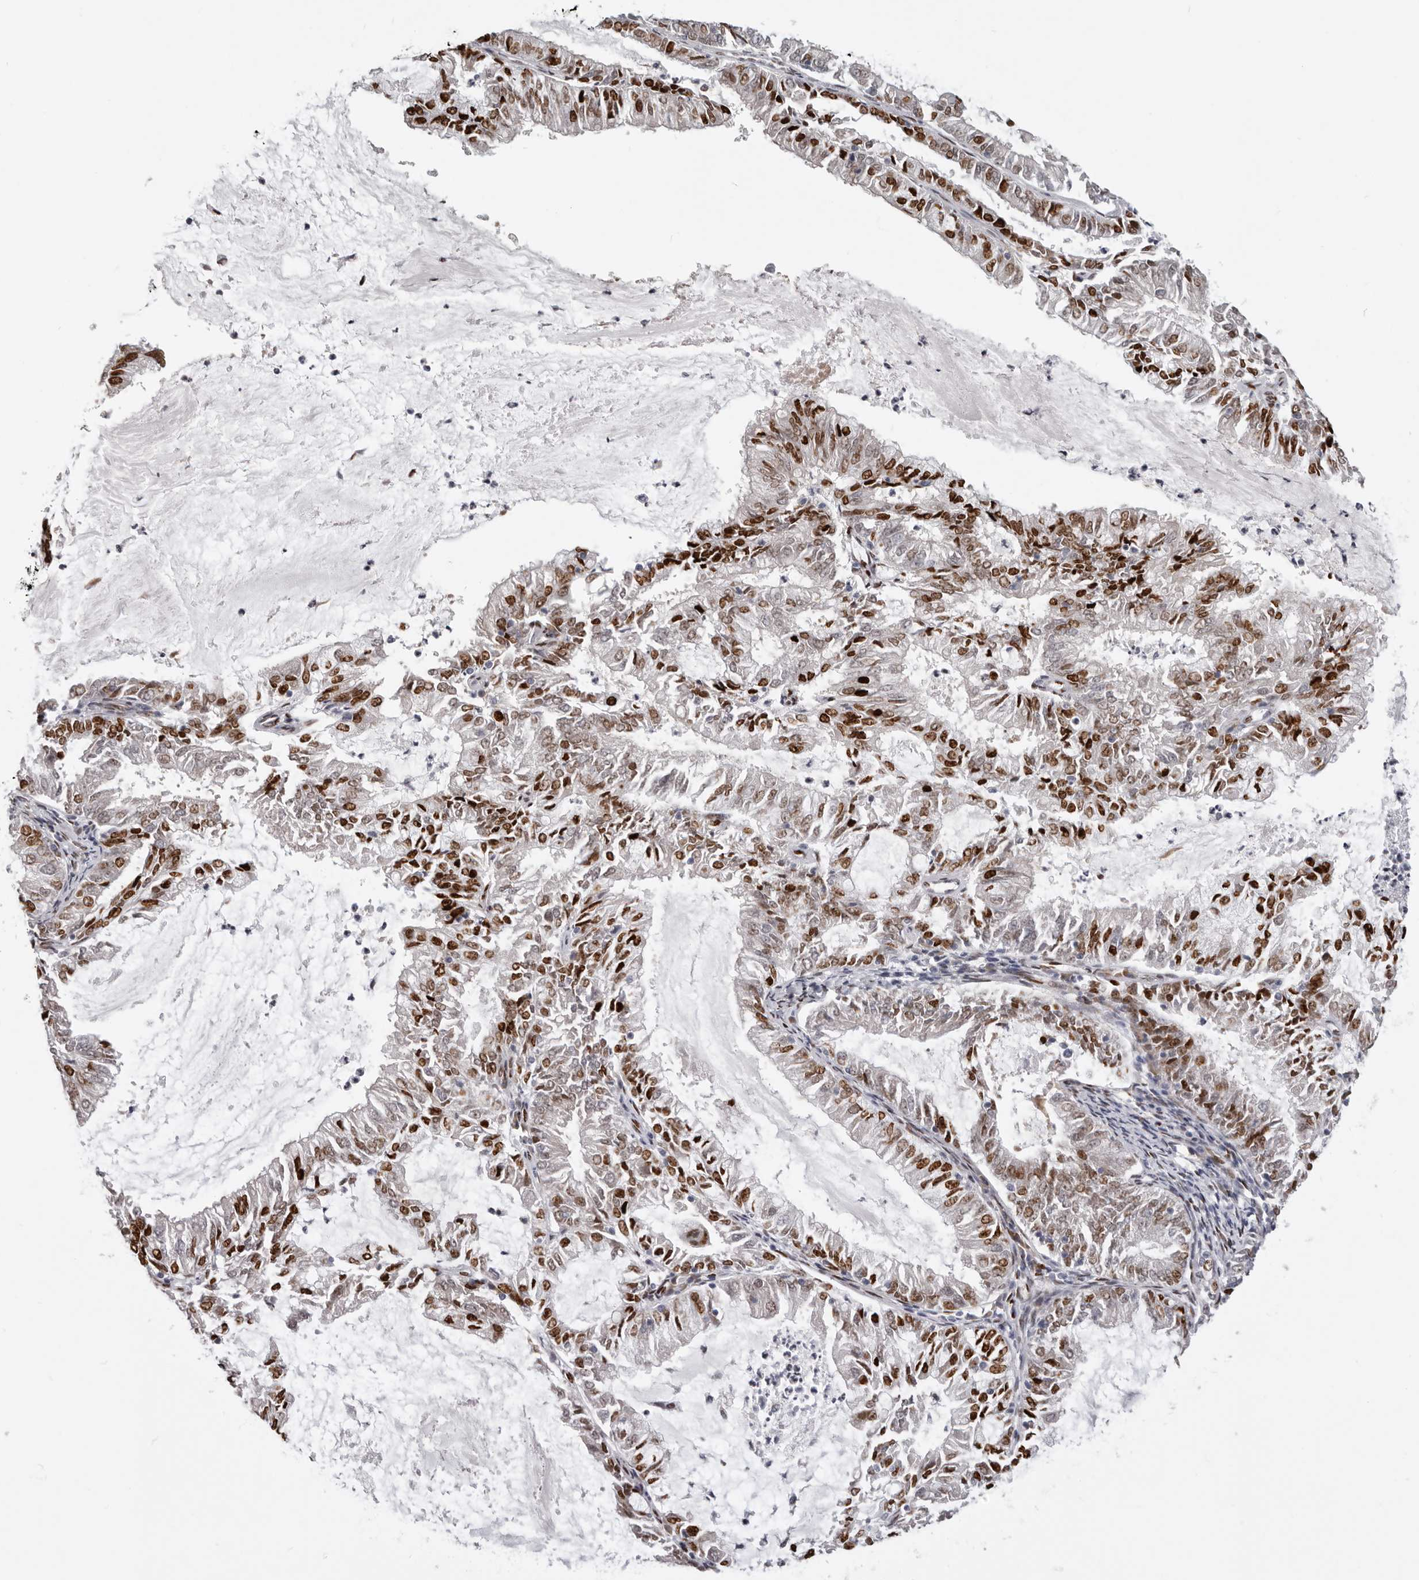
{"staining": {"intensity": "strong", "quantity": ">75%", "location": "nuclear"}, "tissue": "endometrial cancer", "cell_type": "Tumor cells", "image_type": "cancer", "snomed": [{"axis": "morphology", "description": "Adenocarcinoma, NOS"}, {"axis": "topography", "description": "Endometrium"}], "caption": "IHC image of human endometrial adenocarcinoma stained for a protein (brown), which shows high levels of strong nuclear staining in approximately >75% of tumor cells.", "gene": "SRP19", "patient": {"sex": "female", "age": 57}}